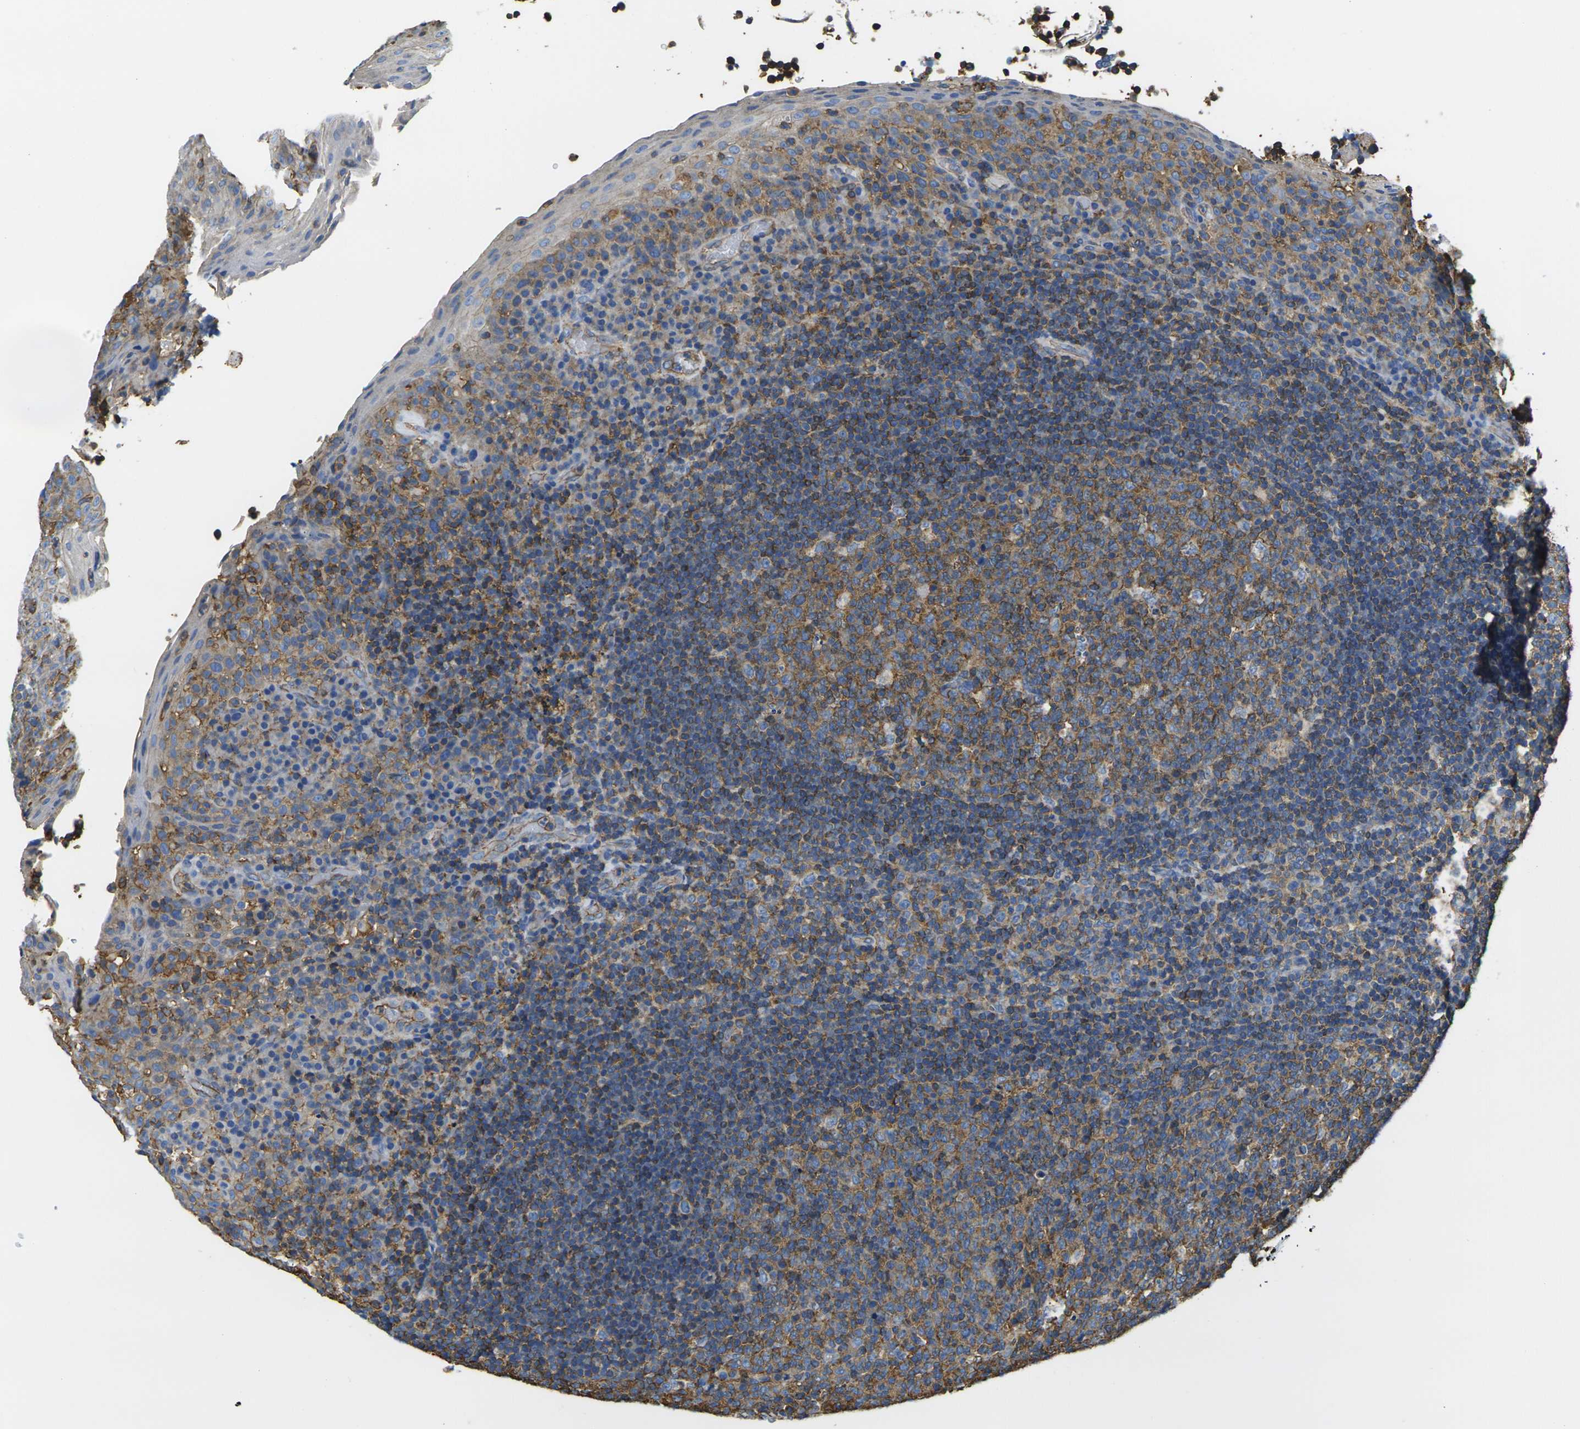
{"staining": {"intensity": "moderate", "quantity": ">75%", "location": "cytoplasmic/membranous"}, "tissue": "tonsil", "cell_type": "Germinal center cells", "image_type": "normal", "snomed": [{"axis": "morphology", "description": "Normal tissue, NOS"}, {"axis": "topography", "description": "Tonsil"}], "caption": "The histopathology image exhibits immunohistochemical staining of unremarkable tonsil. There is moderate cytoplasmic/membranous staining is appreciated in approximately >75% of germinal center cells.", "gene": "FAM110D", "patient": {"sex": "male", "age": 17}}